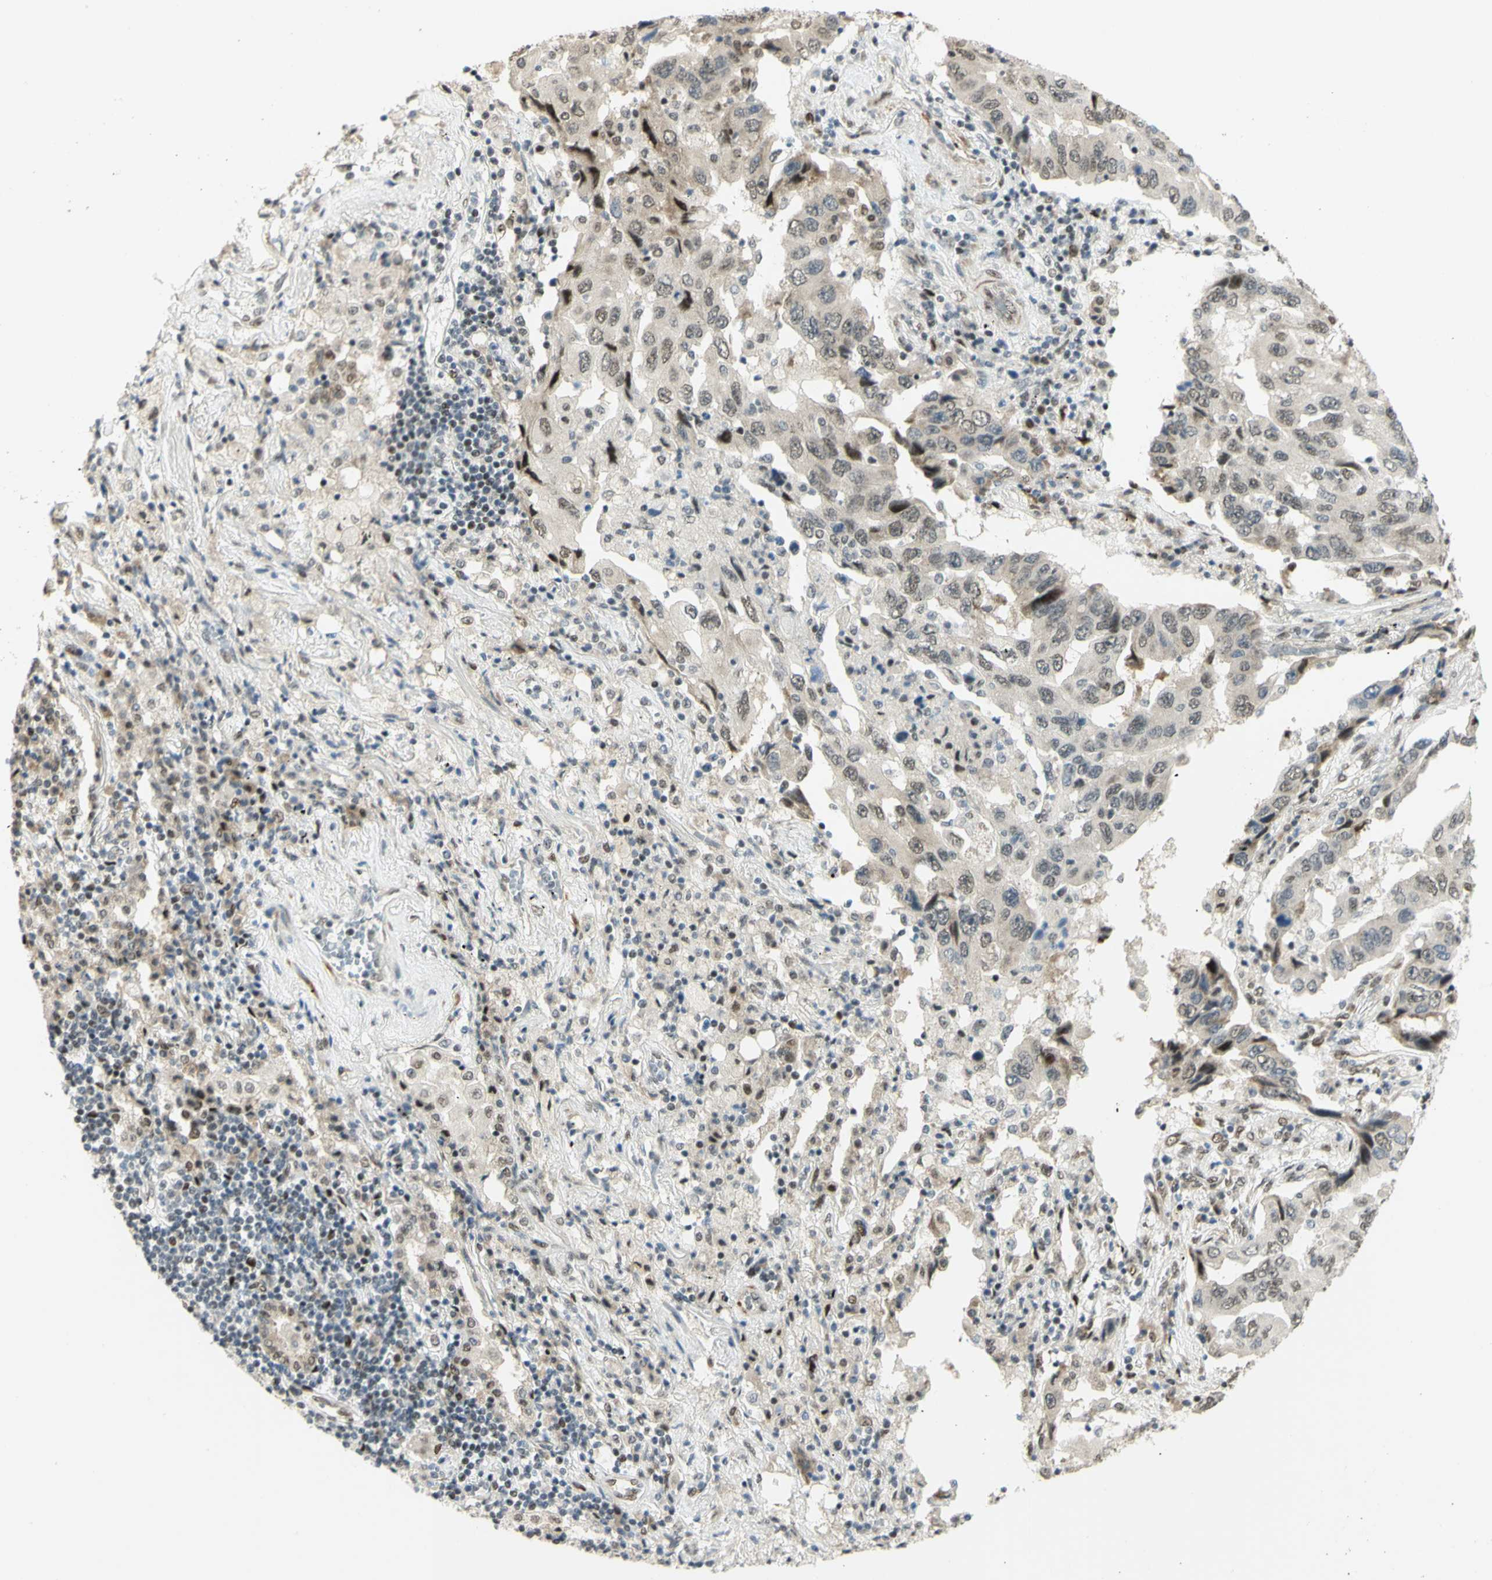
{"staining": {"intensity": "moderate", "quantity": ">75%", "location": "nuclear"}, "tissue": "lung cancer", "cell_type": "Tumor cells", "image_type": "cancer", "snomed": [{"axis": "morphology", "description": "Adenocarcinoma, NOS"}, {"axis": "topography", "description": "Lung"}], "caption": "Protein staining of lung cancer (adenocarcinoma) tissue demonstrates moderate nuclear expression in about >75% of tumor cells.", "gene": "DDX1", "patient": {"sex": "female", "age": 65}}